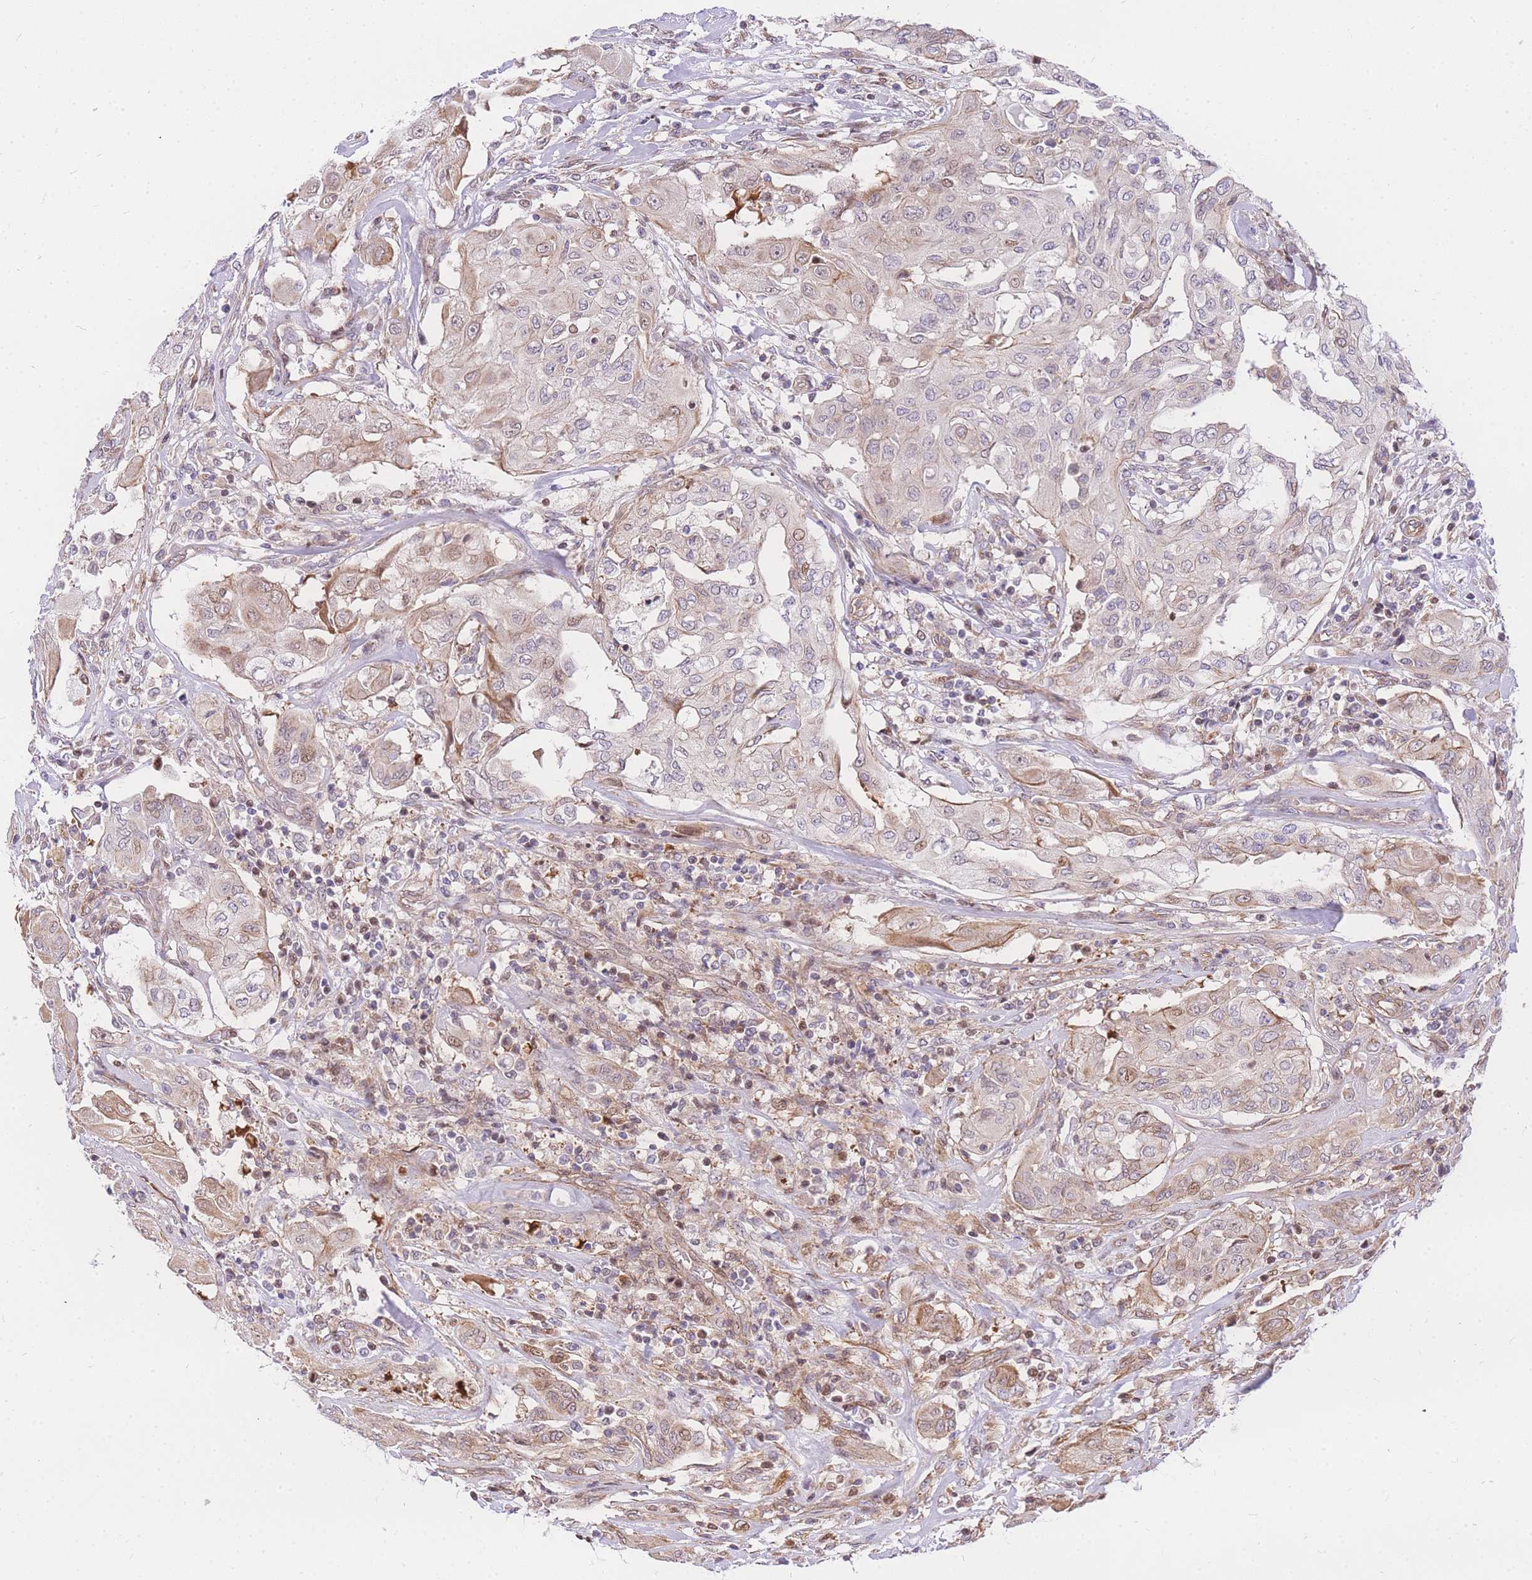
{"staining": {"intensity": "weak", "quantity": "25%-75%", "location": "cytoplasmic/membranous,nuclear"}, "tissue": "thyroid cancer", "cell_type": "Tumor cells", "image_type": "cancer", "snomed": [{"axis": "morphology", "description": "Papillary adenocarcinoma, NOS"}, {"axis": "topography", "description": "Thyroid gland"}], "caption": "Brown immunohistochemical staining in thyroid papillary adenocarcinoma displays weak cytoplasmic/membranous and nuclear staining in approximately 25%-75% of tumor cells.", "gene": "S100PBP", "patient": {"sex": "female", "age": 59}}